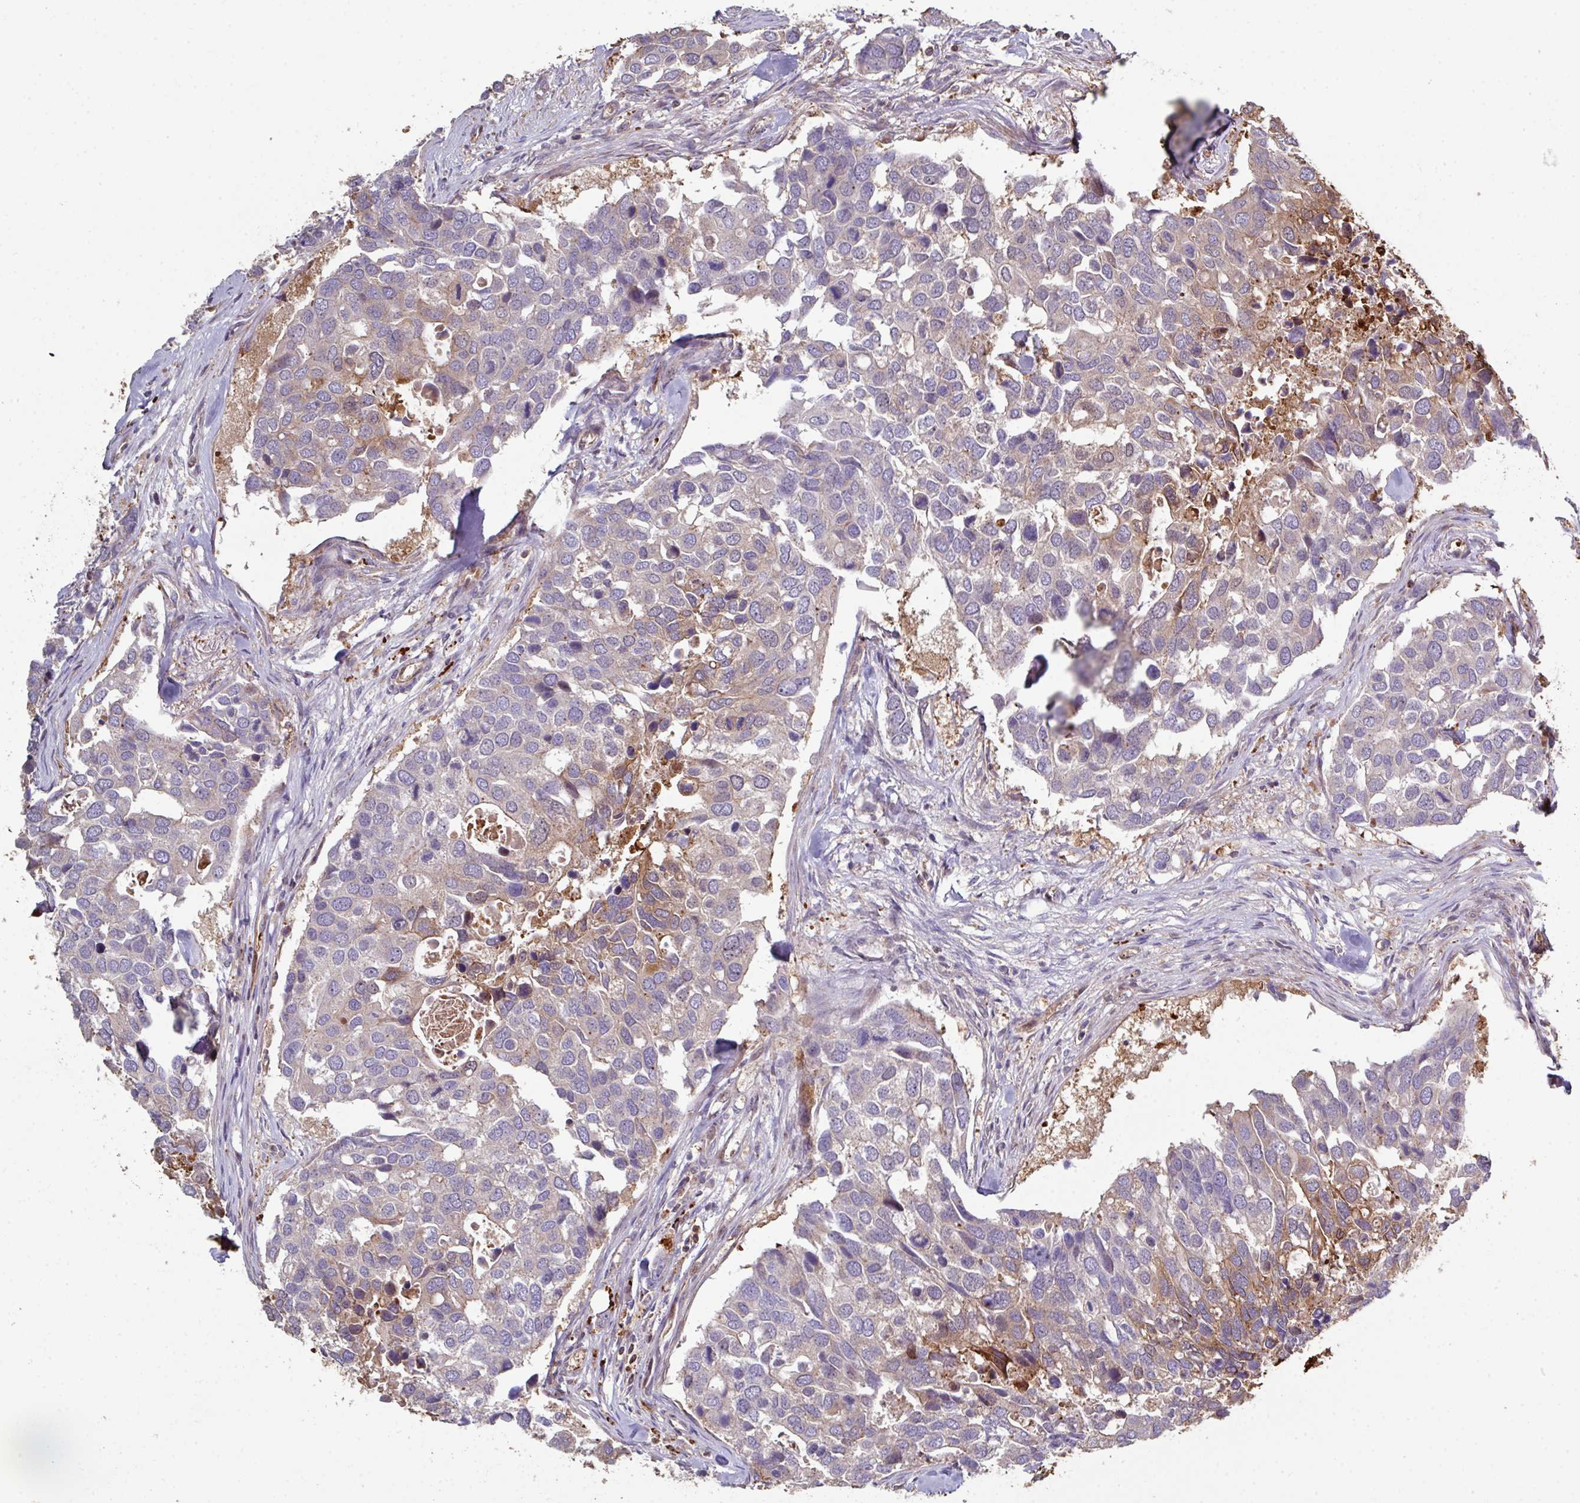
{"staining": {"intensity": "moderate", "quantity": "<25%", "location": "cytoplasmic/membranous"}, "tissue": "breast cancer", "cell_type": "Tumor cells", "image_type": "cancer", "snomed": [{"axis": "morphology", "description": "Duct carcinoma"}, {"axis": "topography", "description": "Breast"}], "caption": "Immunohistochemical staining of human invasive ductal carcinoma (breast) displays moderate cytoplasmic/membranous protein expression in approximately <25% of tumor cells. (brown staining indicates protein expression, while blue staining denotes nuclei).", "gene": "ANO9", "patient": {"sex": "female", "age": 83}}